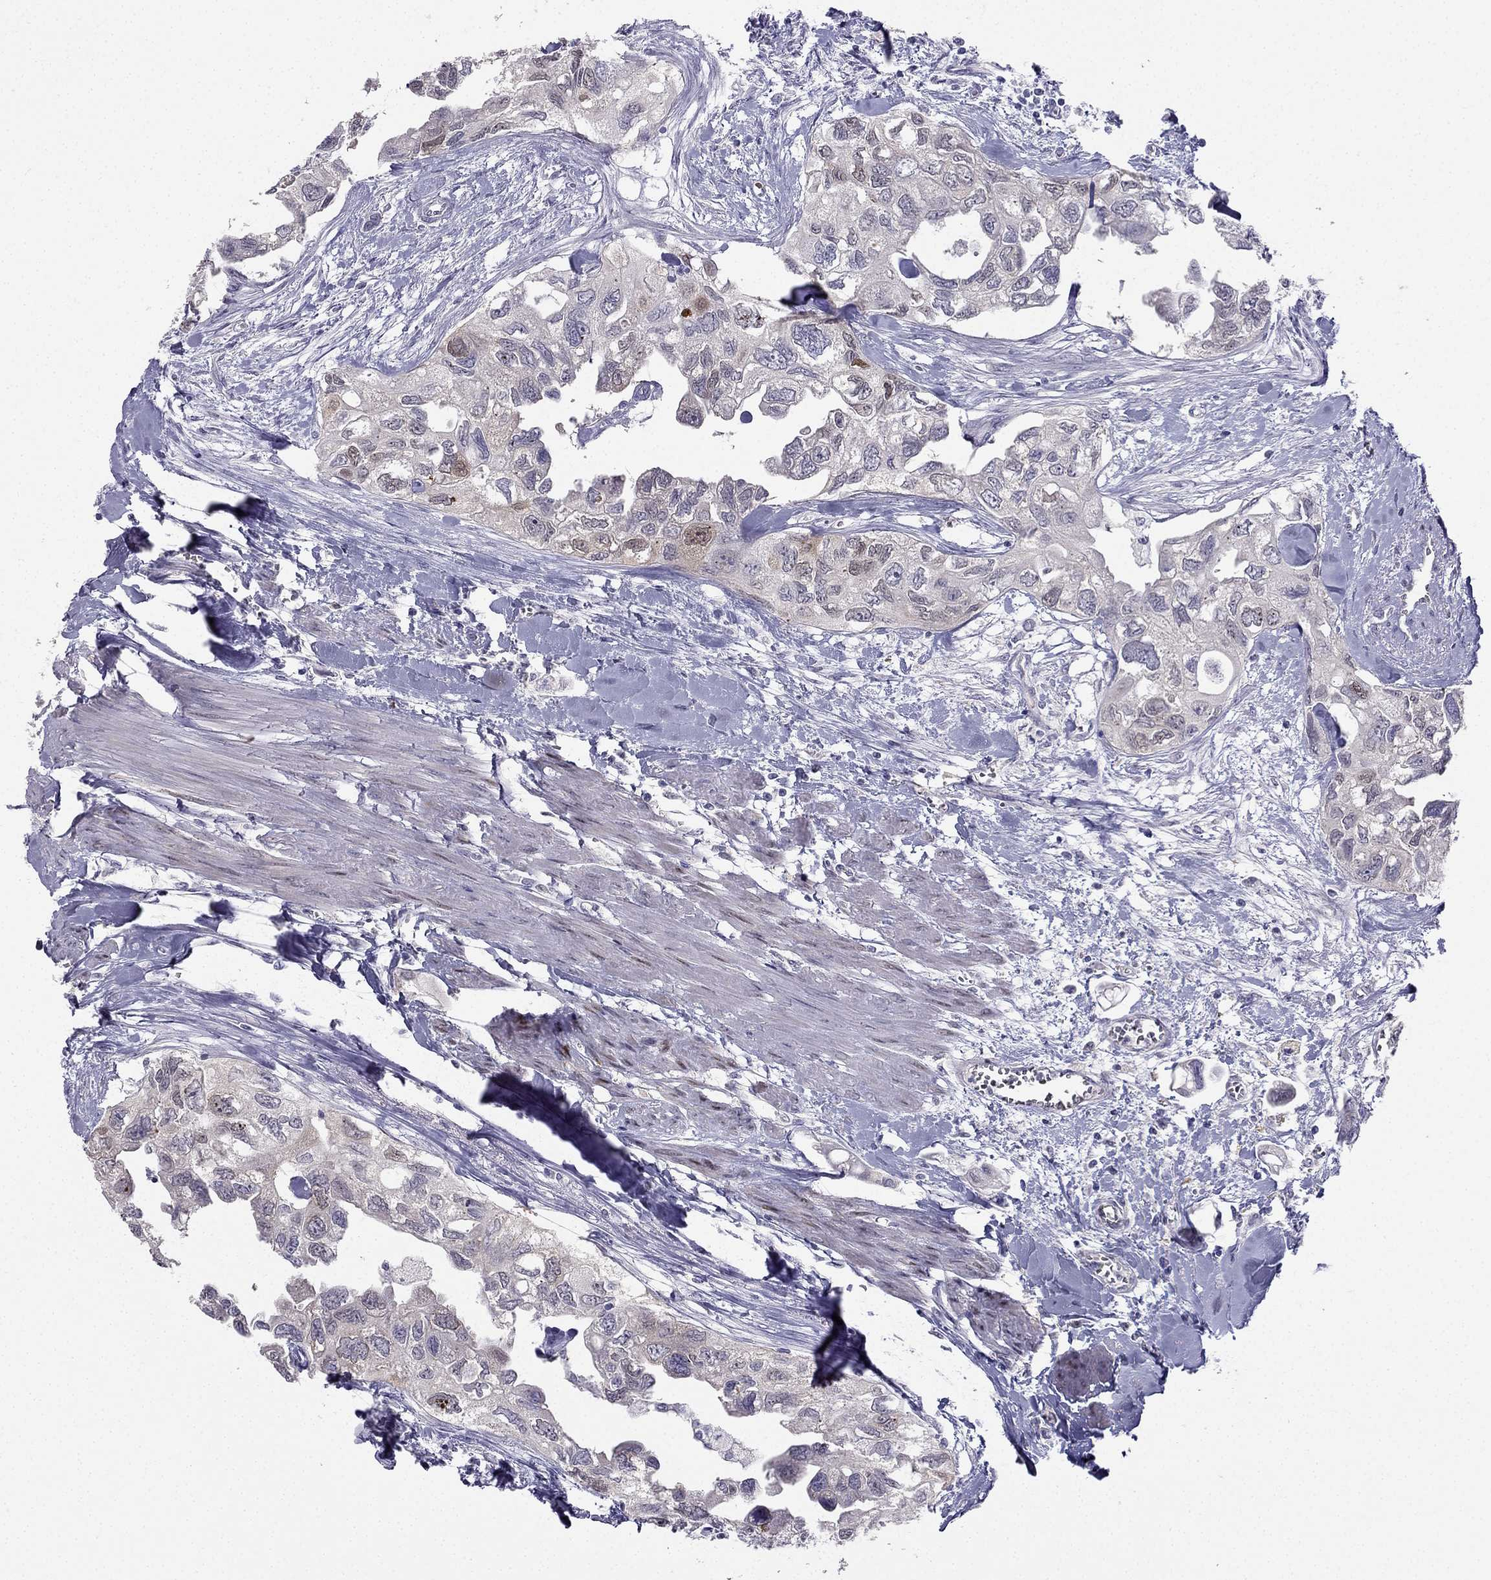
{"staining": {"intensity": "weak", "quantity": "<25%", "location": "nuclear"}, "tissue": "urothelial cancer", "cell_type": "Tumor cells", "image_type": "cancer", "snomed": [{"axis": "morphology", "description": "Urothelial carcinoma, High grade"}, {"axis": "topography", "description": "Urinary bladder"}], "caption": "IHC image of neoplastic tissue: human urothelial cancer stained with DAB demonstrates no significant protein staining in tumor cells.", "gene": "RSPH14", "patient": {"sex": "male", "age": 59}}